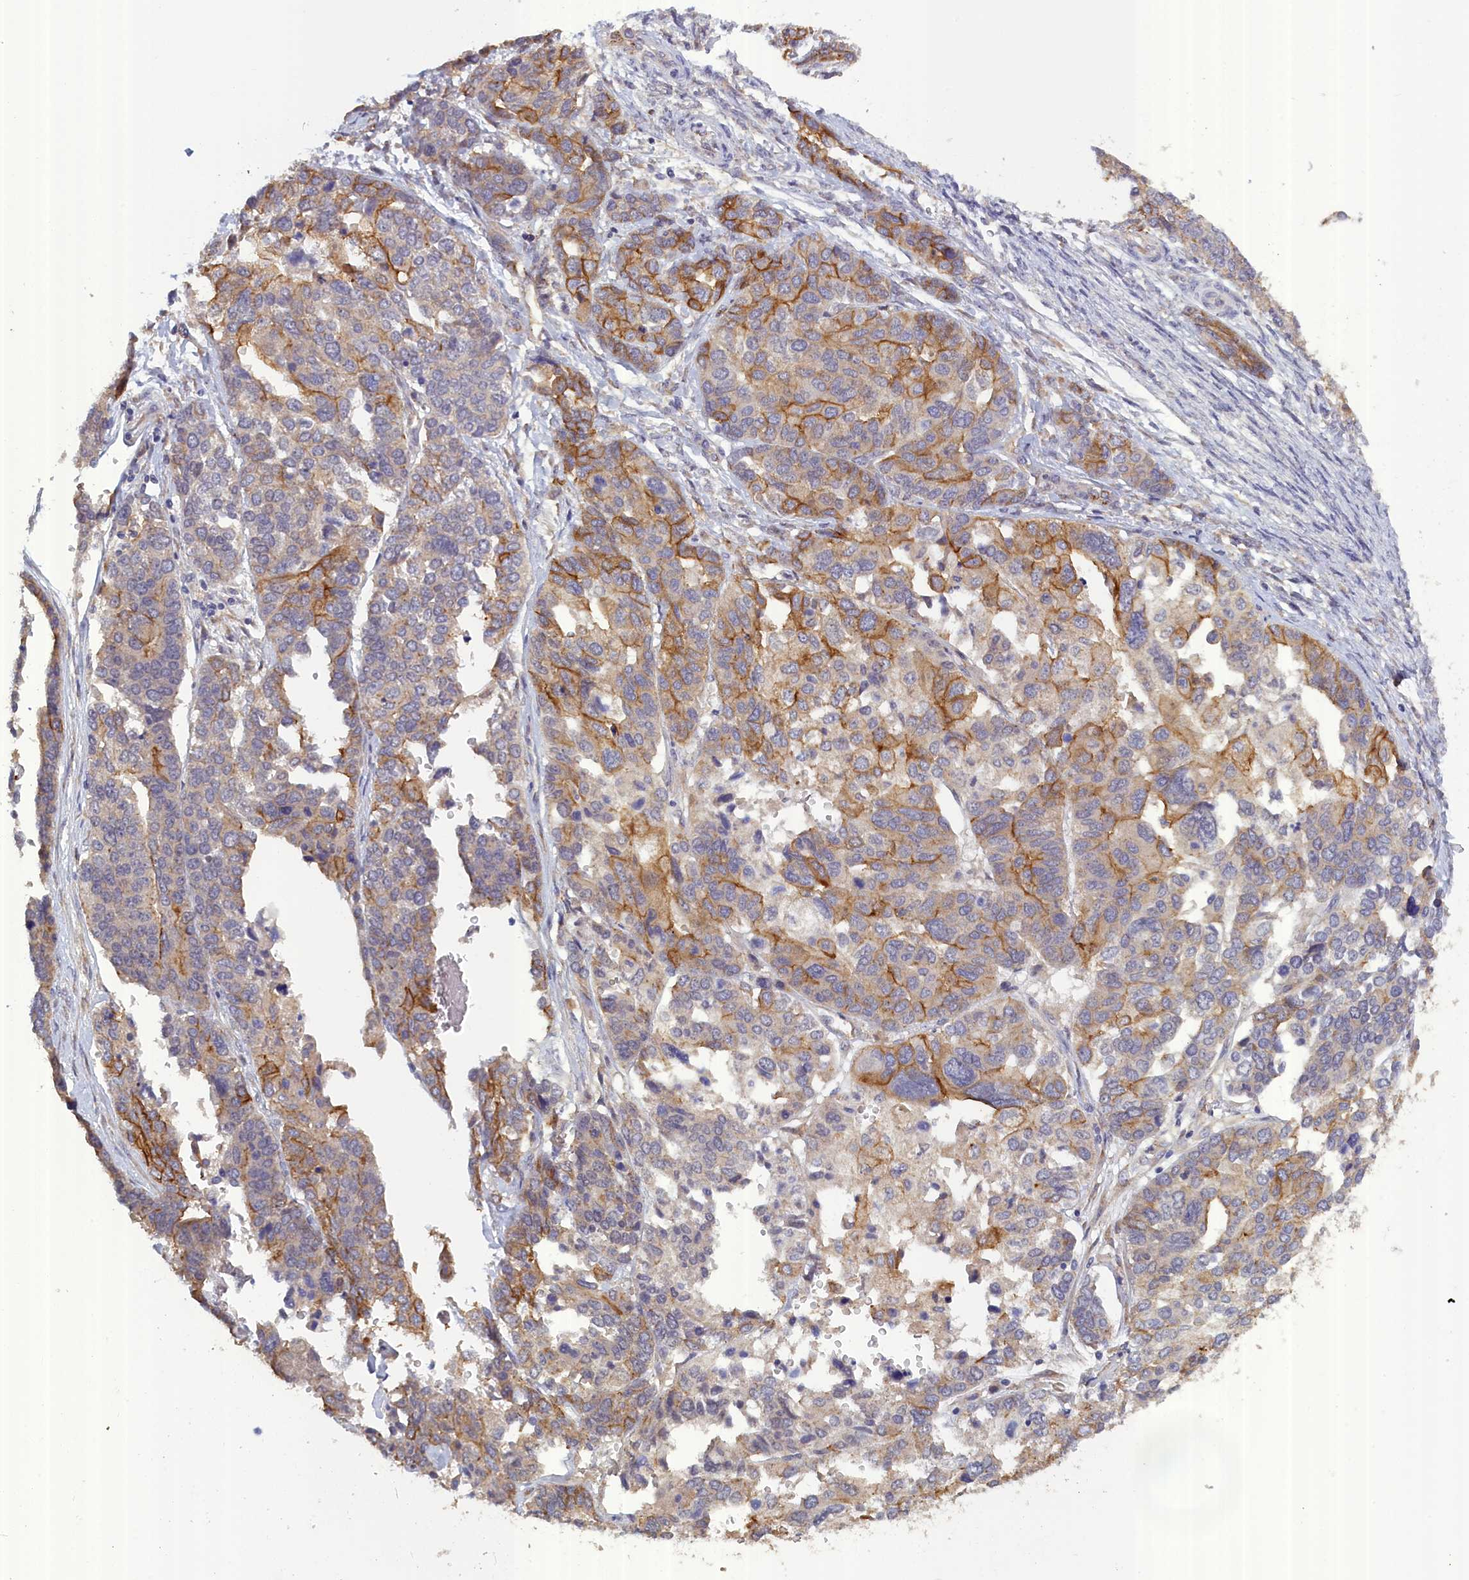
{"staining": {"intensity": "moderate", "quantity": "<25%", "location": "cytoplasmic/membranous"}, "tissue": "ovarian cancer", "cell_type": "Tumor cells", "image_type": "cancer", "snomed": [{"axis": "morphology", "description": "Cystadenocarcinoma, serous, NOS"}, {"axis": "topography", "description": "Ovary"}], "caption": "DAB immunohistochemical staining of human serous cystadenocarcinoma (ovarian) reveals moderate cytoplasmic/membranous protein positivity in approximately <25% of tumor cells.", "gene": "COL19A1", "patient": {"sex": "female", "age": 44}}